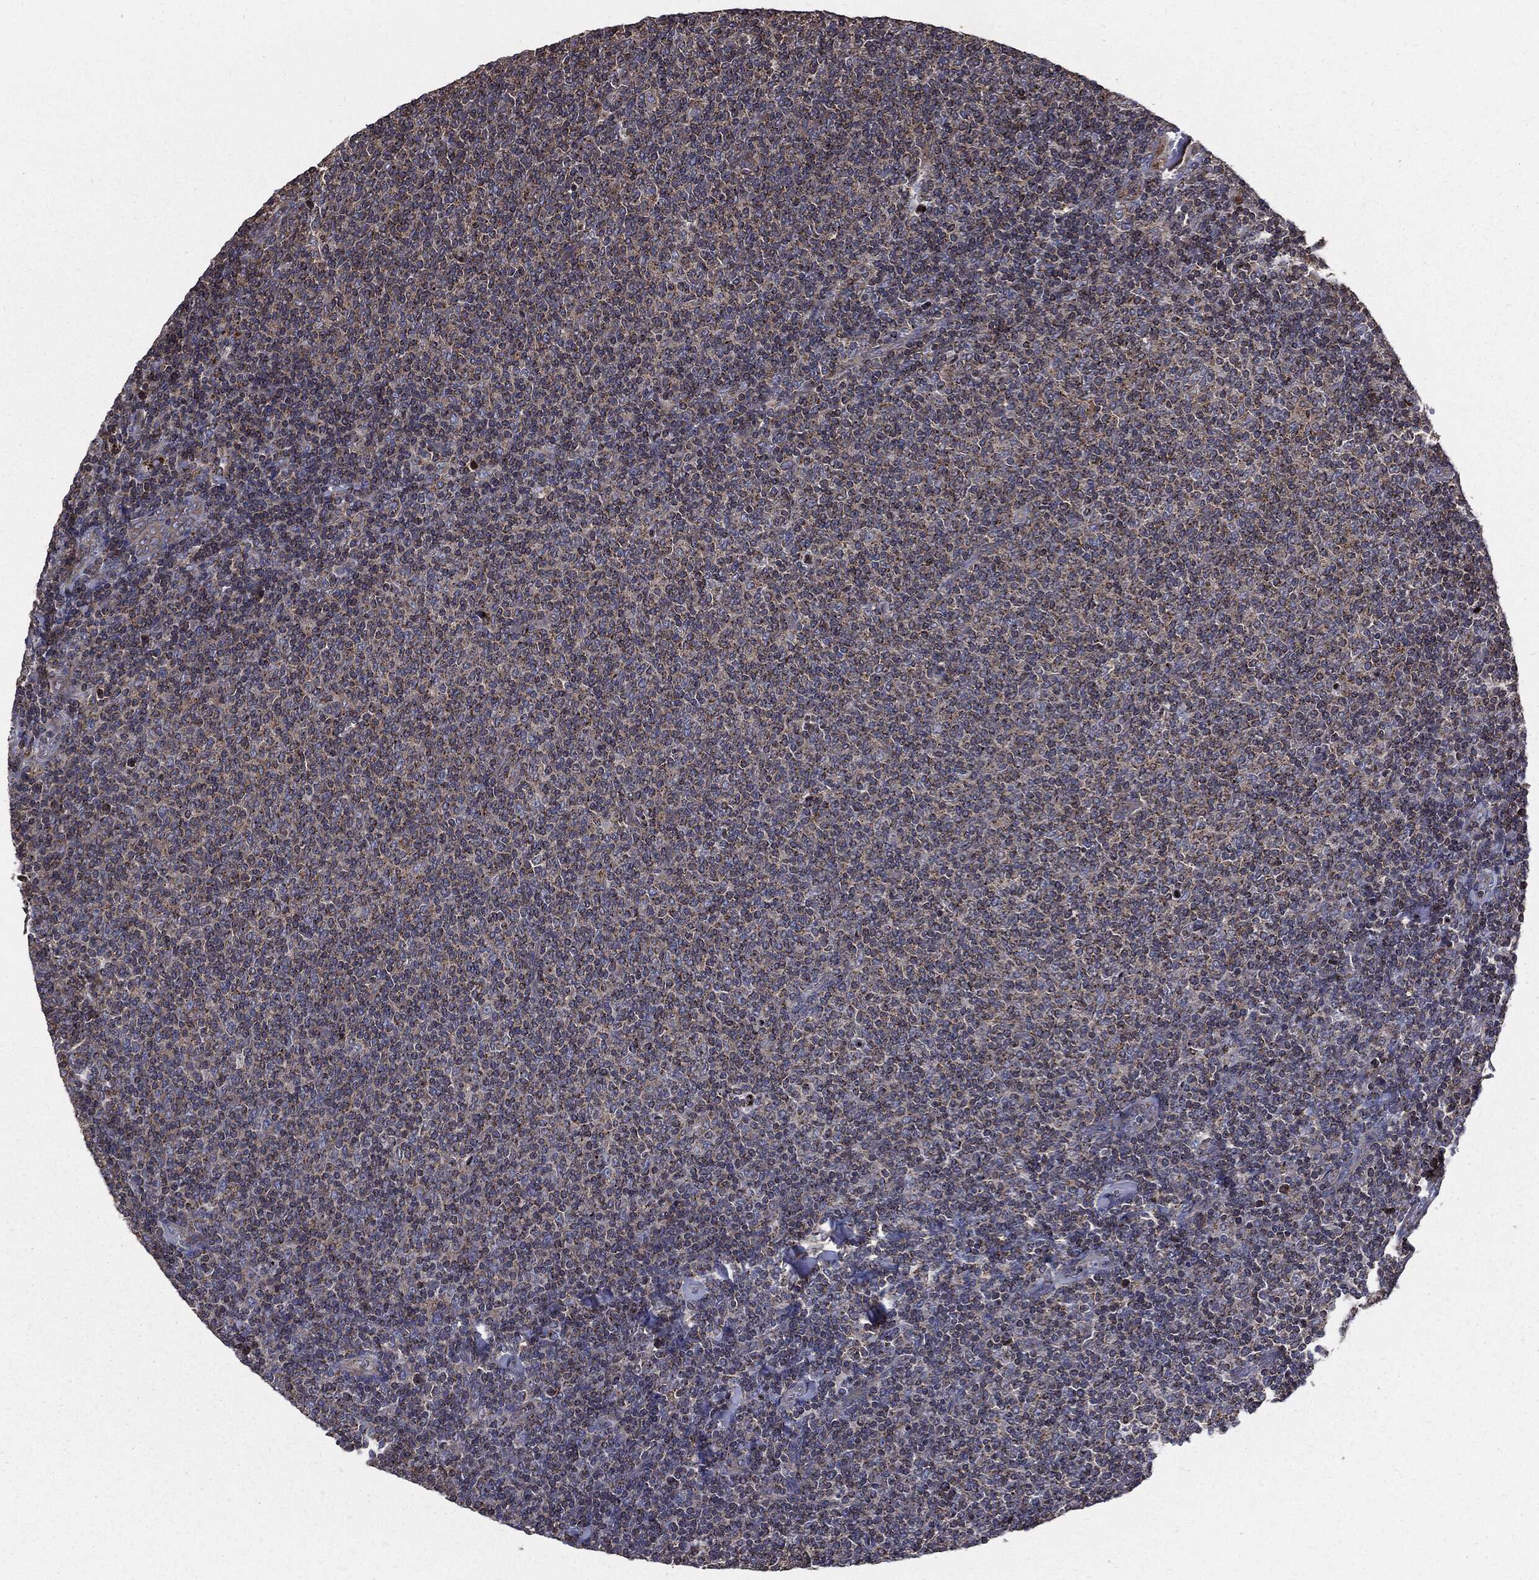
{"staining": {"intensity": "negative", "quantity": "none", "location": "none"}, "tissue": "lymphoma", "cell_type": "Tumor cells", "image_type": "cancer", "snomed": [{"axis": "morphology", "description": "Malignant lymphoma, non-Hodgkin's type, Low grade"}, {"axis": "topography", "description": "Lymph node"}], "caption": "Protein analysis of lymphoma displays no significant staining in tumor cells. (DAB (3,3'-diaminobenzidine) immunohistochemistry with hematoxylin counter stain).", "gene": "PDCD6IP", "patient": {"sex": "male", "age": 52}}